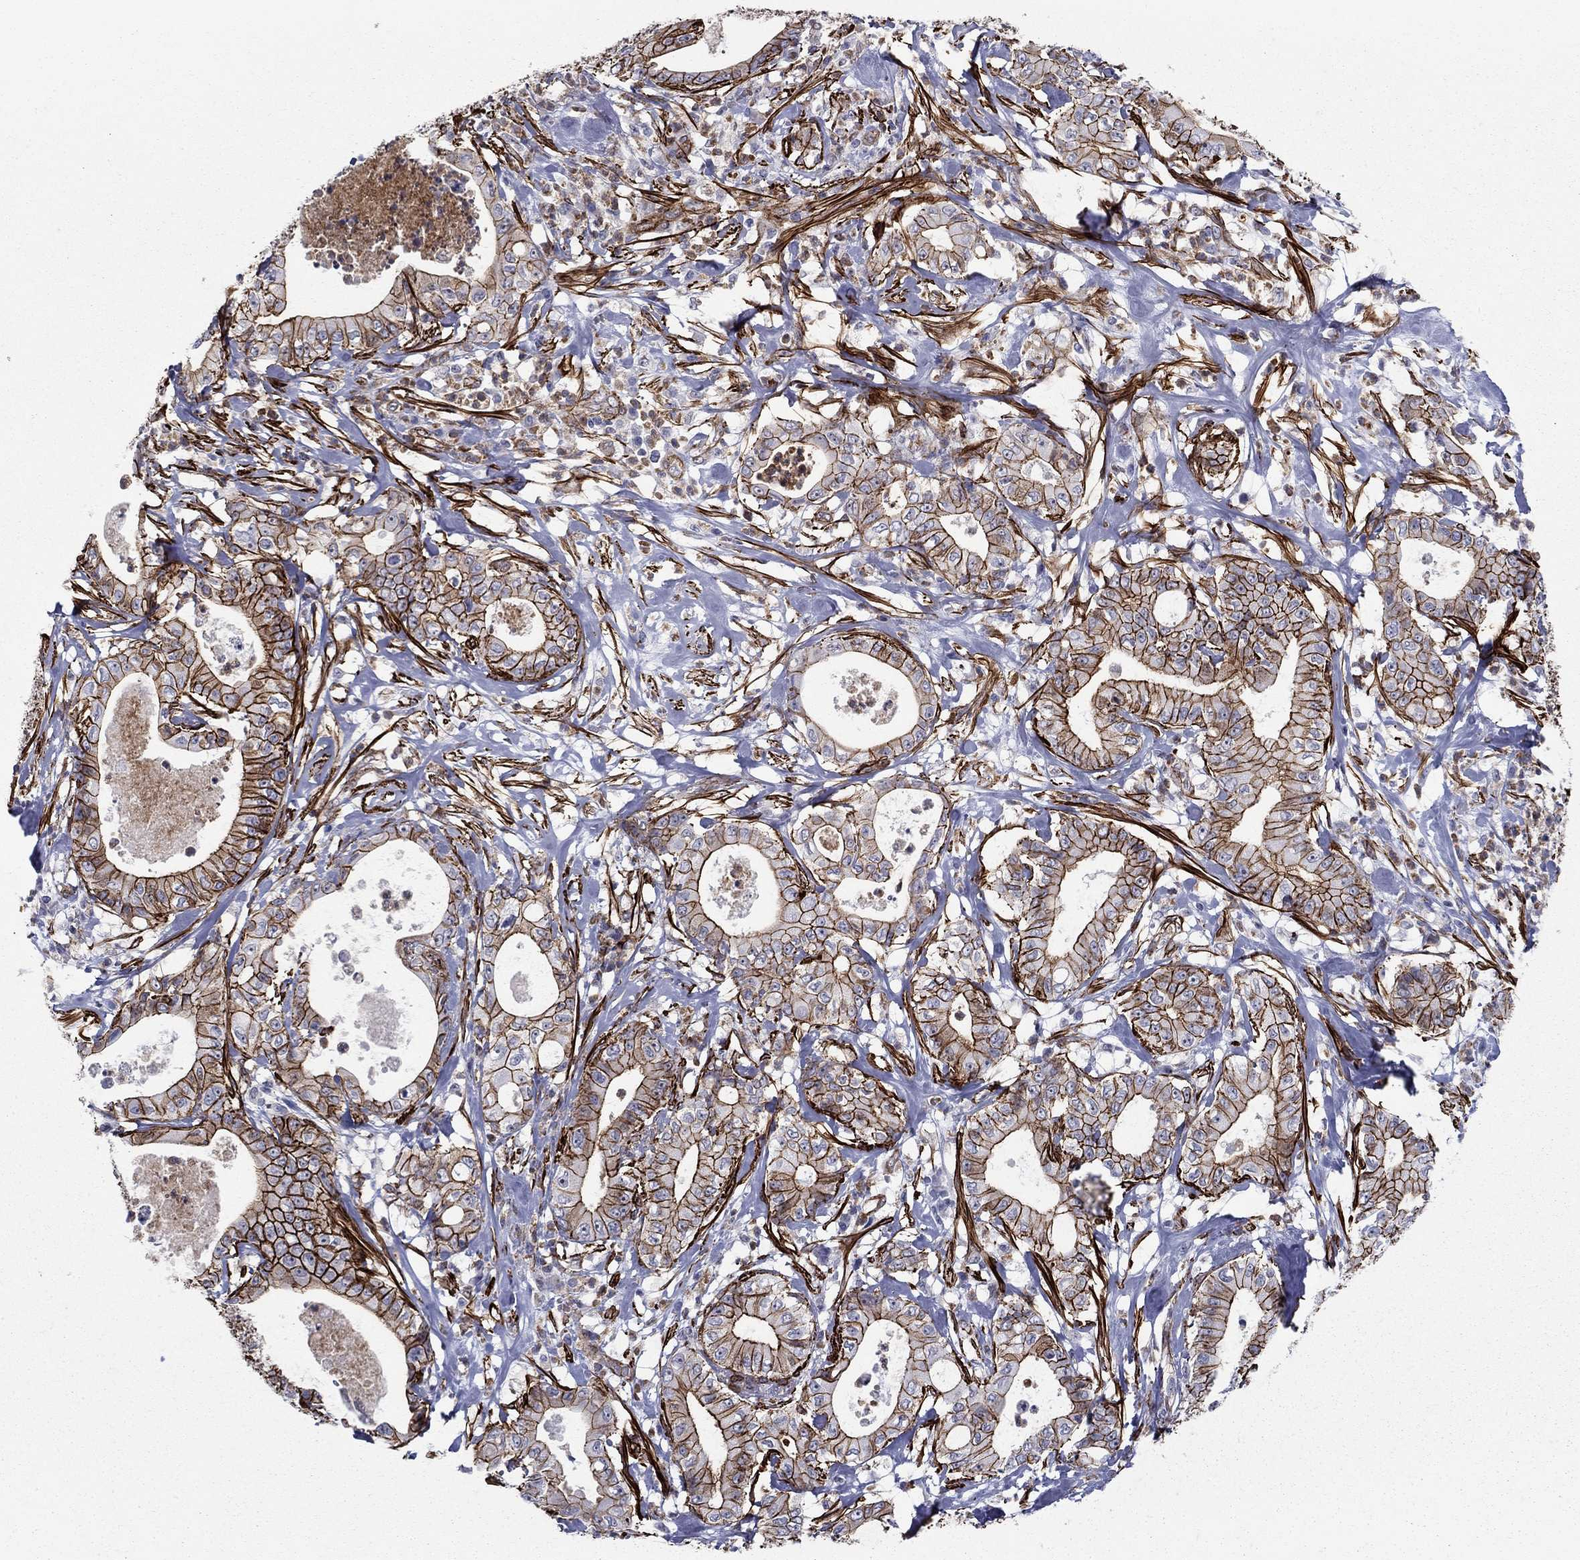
{"staining": {"intensity": "strong", "quantity": ">75%", "location": "cytoplasmic/membranous"}, "tissue": "pancreatic cancer", "cell_type": "Tumor cells", "image_type": "cancer", "snomed": [{"axis": "morphology", "description": "Adenocarcinoma, NOS"}, {"axis": "topography", "description": "Pancreas"}], "caption": "There is high levels of strong cytoplasmic/membranous expression in tumor cells of pancreatic cancer, as demonstrated by immunohistochemical staining (brown color).", "gene": "KRBA1", "patient": {"sex": "male", "age": 71}}